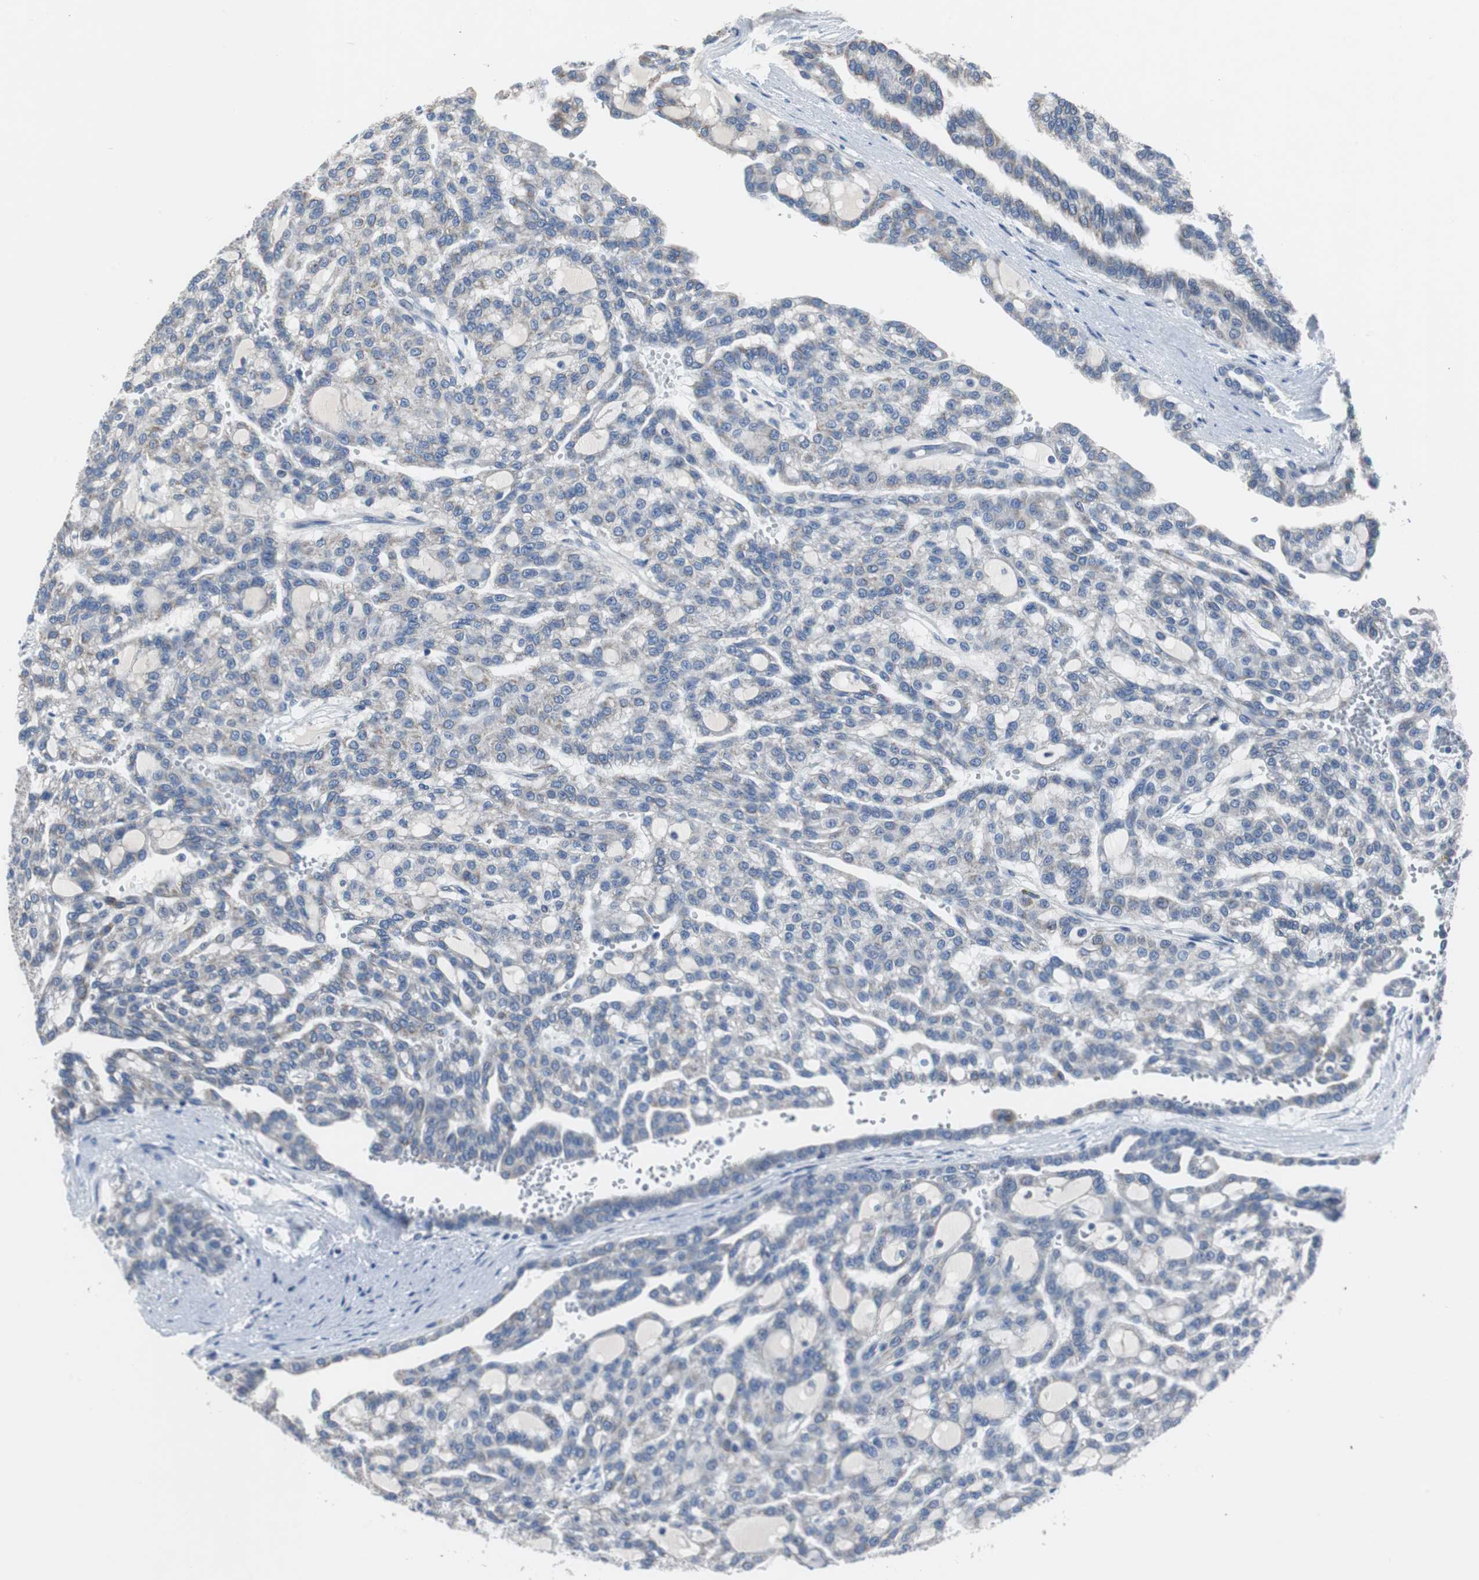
{"staining": {"intensity": "negative", "quantity": "none", "location": "none"}, "tissue": "renal cancer", "cell_type": "Tumor cells", "image_type": "cancer", "snomed": [{"axis": "morphology", "description": "Adenocarcinoma, NOS"}, {"axis": "topography", "description": "Kidney"}], "caption": "Renal cancer was stained to show a protein in brown. There is no significant expression in tumor cells.", "gene": "TP63", "patient": {"sex": "male", "age": 63}}